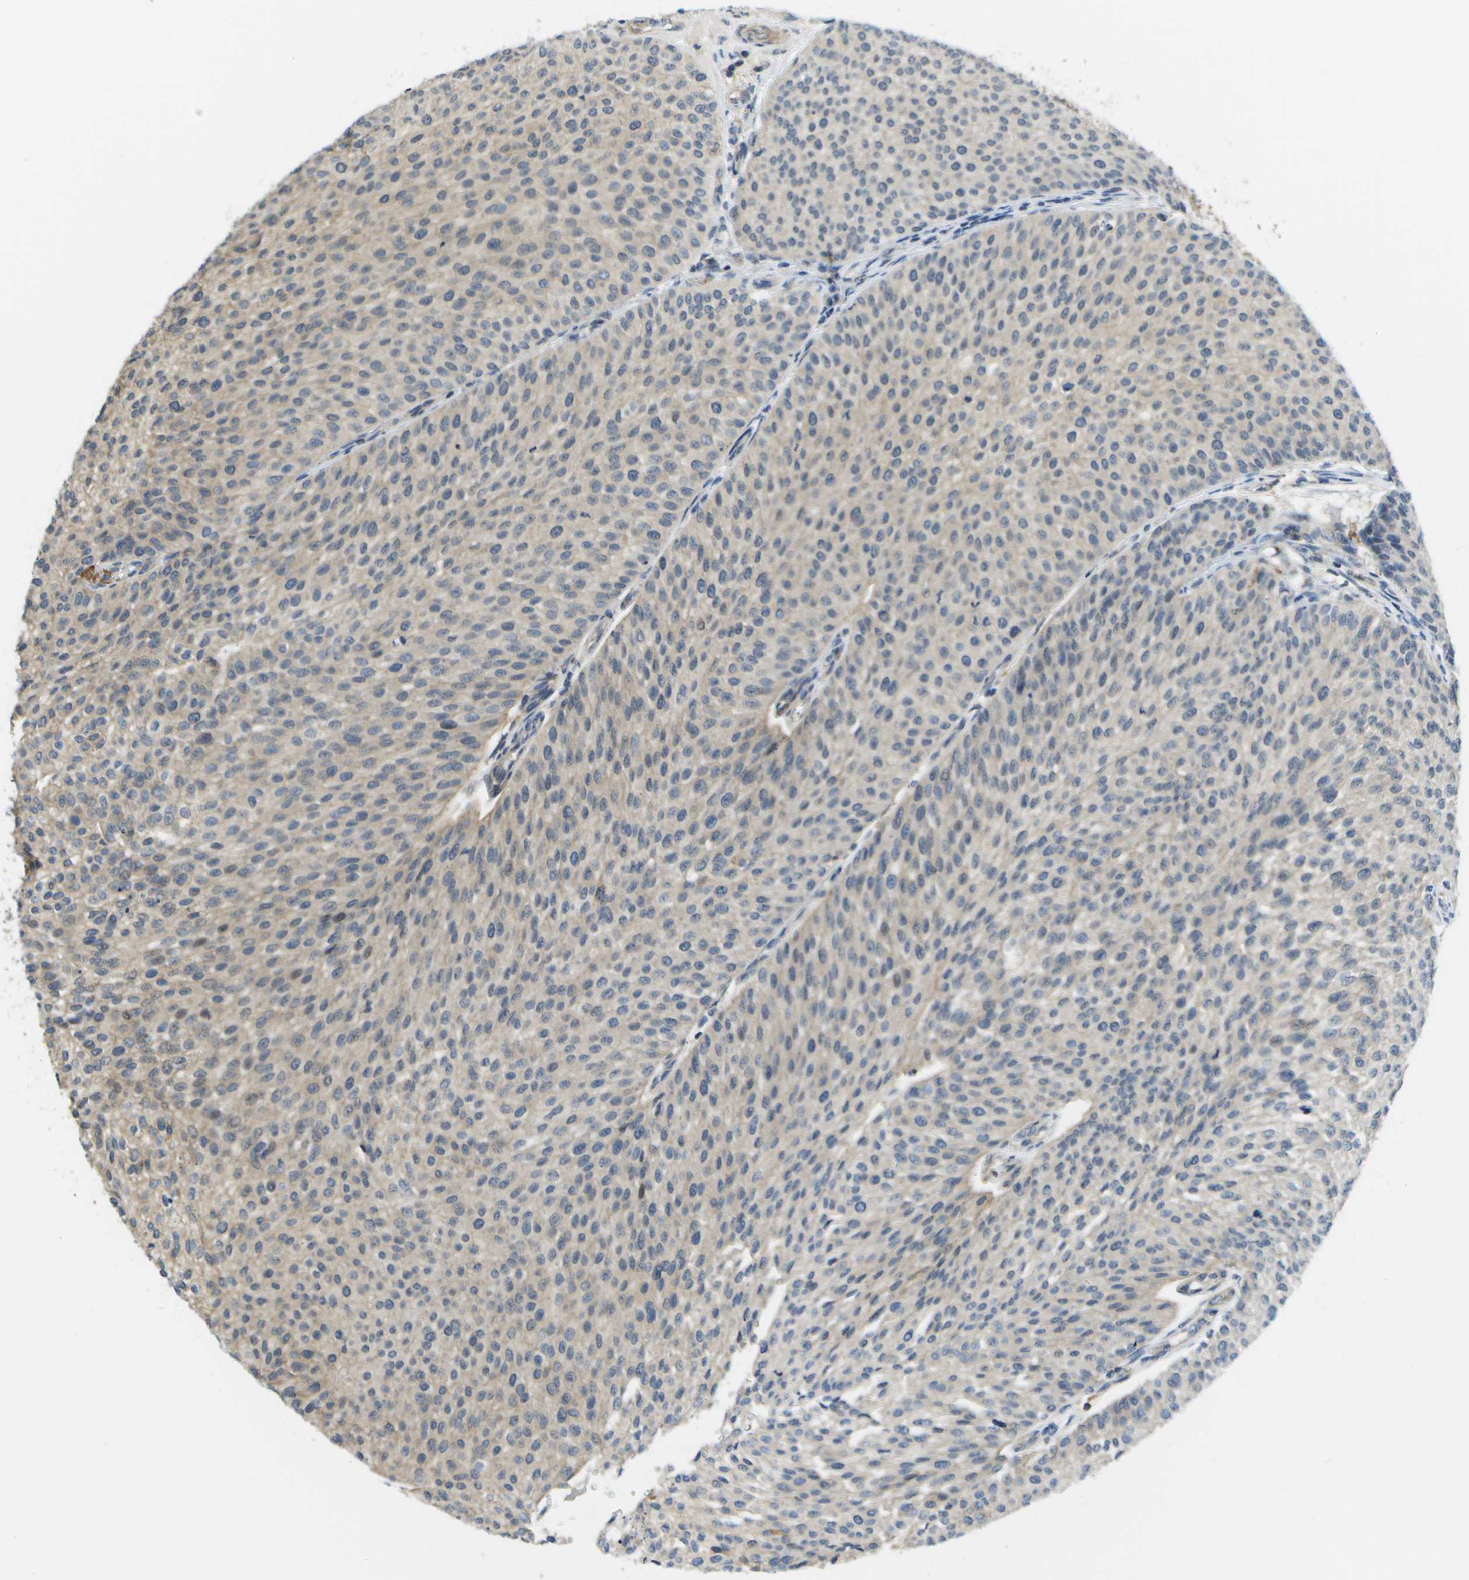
{"staining": {"intensity": "negative", "quantity": "none", "location": "none"}, "tissue": "urothelial cancer", "cell_type": "Tumor cells", "image_type": "cancer", "snomed": [{"axis": "morphology", "description": "Urothelial carcinoma, Low grade"}, {"axis": "topography", "description": "Smooth muscle"}, {"axis": "topography", "description": "Urinary bladder"}], "caption": "This micrograph is of low-grade urothelial carcinoma stained with immunohistochemistry (IHC) to label a protein in brown with the nuclei are counter-stained blue. There is no staining in tumor cells.", "gene": "KIAA0040", "patient": {"sex": "male", "age": 60}}